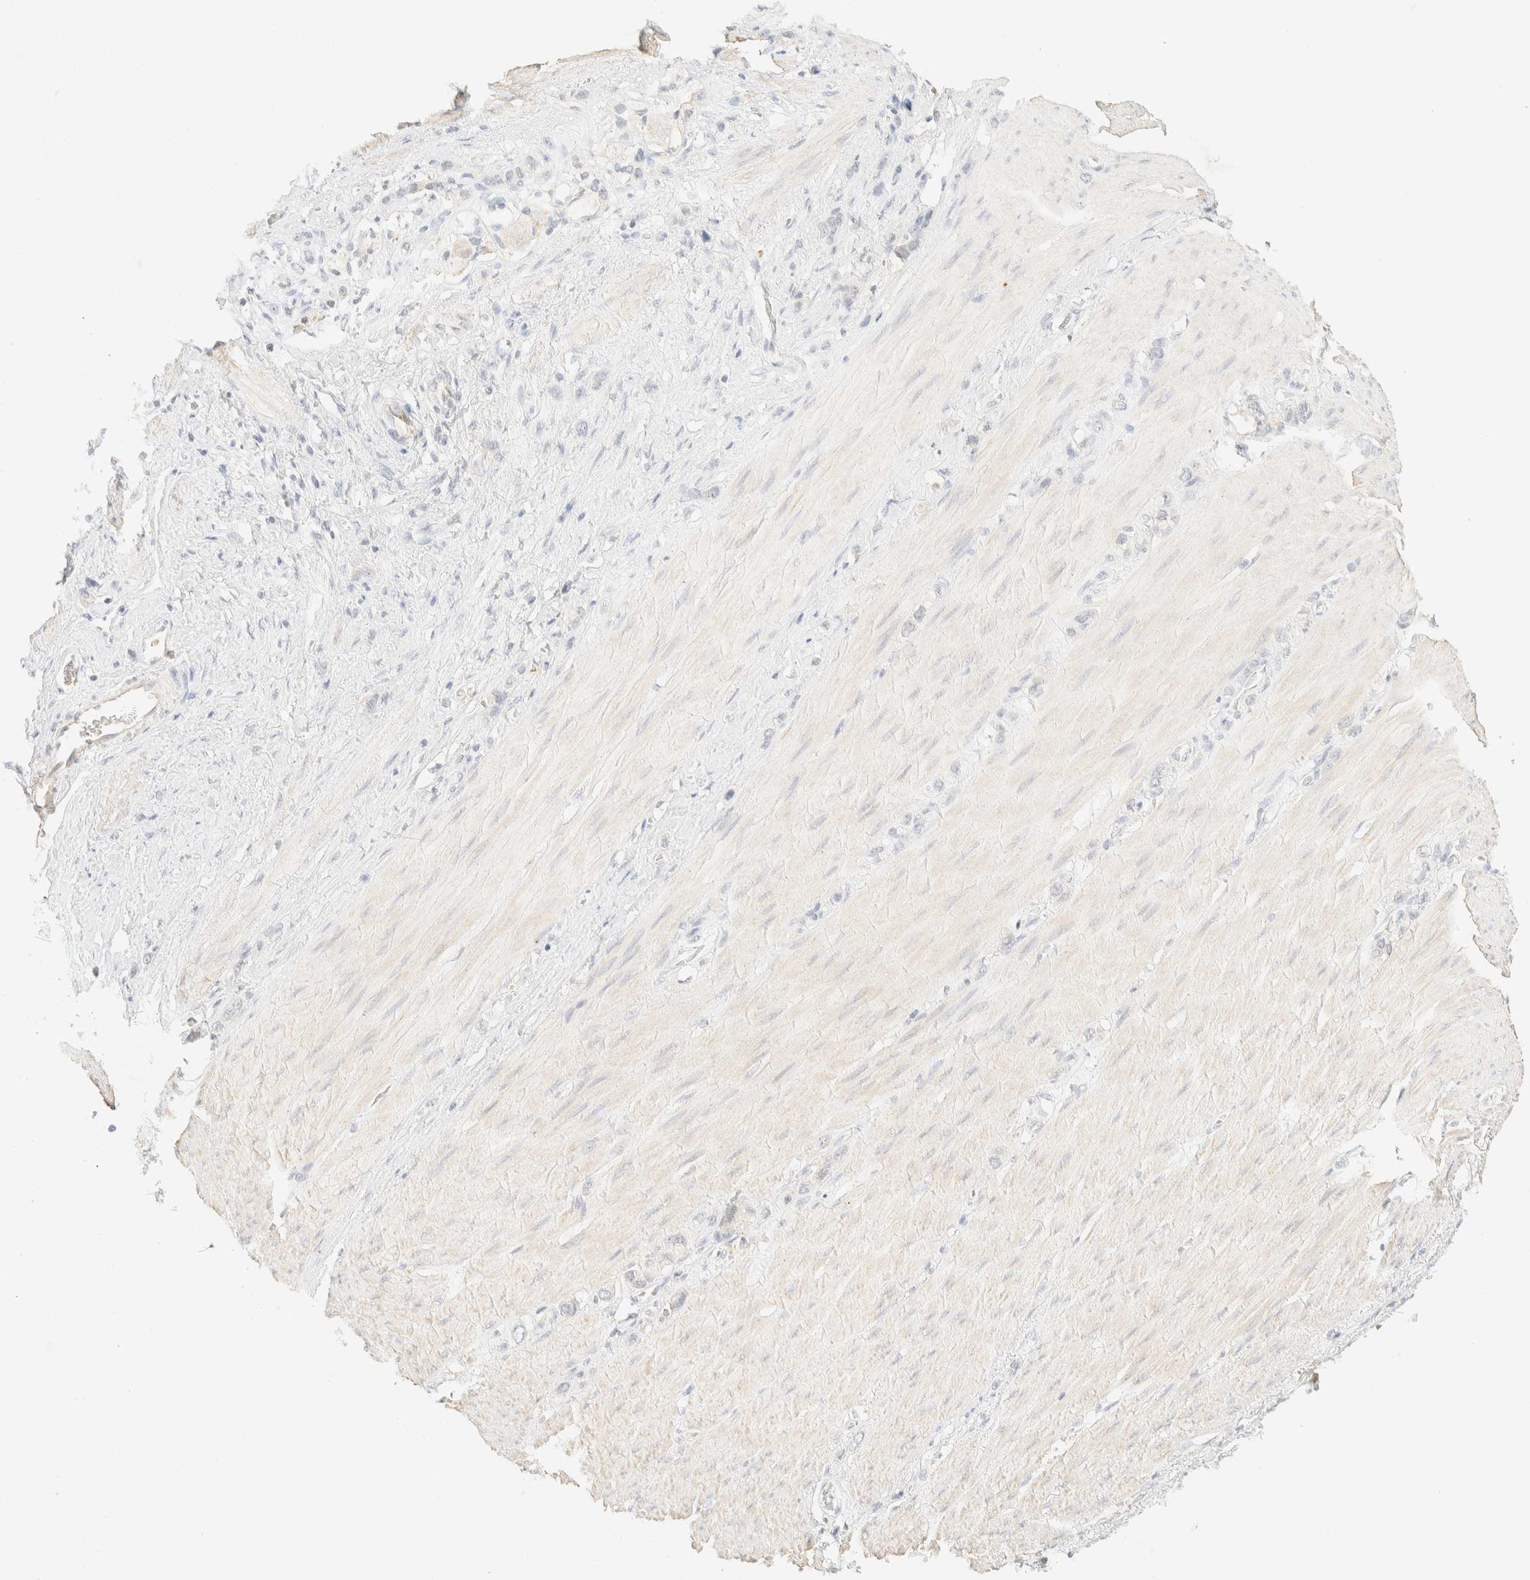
{"staining": {"intensity": "negative", "quantity": "none", "location": "none"}, "tissue": "stomach cancer", "cell_type": "Tumor cells", "image_type": "cancer", "snomed": [{"axis": "morphology", "description": "Normal tissue, NOS"}, {"axis": "morphology", "description": "Adenocarcinoma, NOS"}, {"axis": "morphology", "description": "Adenocarcinoma, High grade"}, {"axis": "topography", "description": "Stomach, upper"}, {"axis": "topography", "description": "Stomach"}], "caption": "A micrograph of human stomach cancer (adenocarcinoma) is negative for staining in tumor cells.", "gene": "TIMD4", "patient": {"sex": "female", "age": 65}}